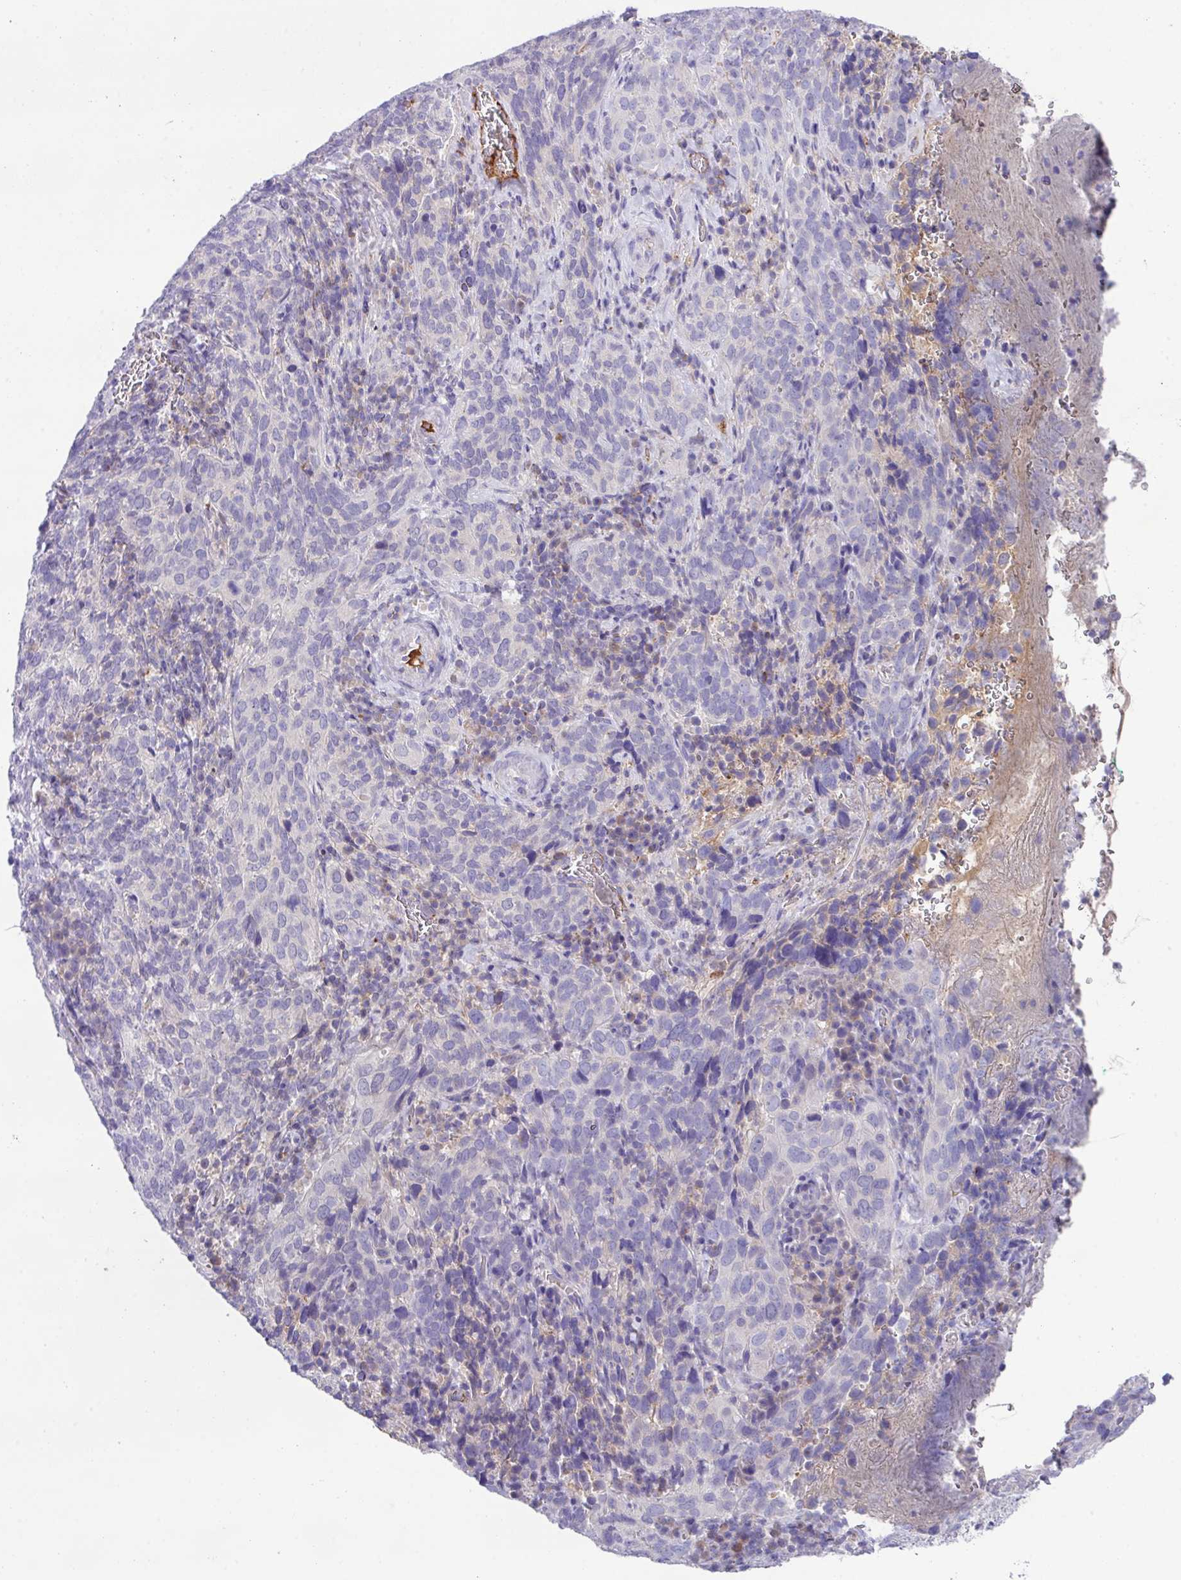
{"staining": {"intensity": "negative", "quantity": "none", "location": "none"}, "tissue": "cervical cancer", "cell_type": "Tumor cells", "image_type": "cancer", "snomed": [{"axis": "morphology", "description": "Squamous cell carcinoma, NOS"}, {"axis": "topography", "description": "Cervix"}], "caption": "IHC of human cervical cancer shows no staining in tumor cells.", "gene": "DNAL1", "patient": {"sex": "female", "age": 51}}